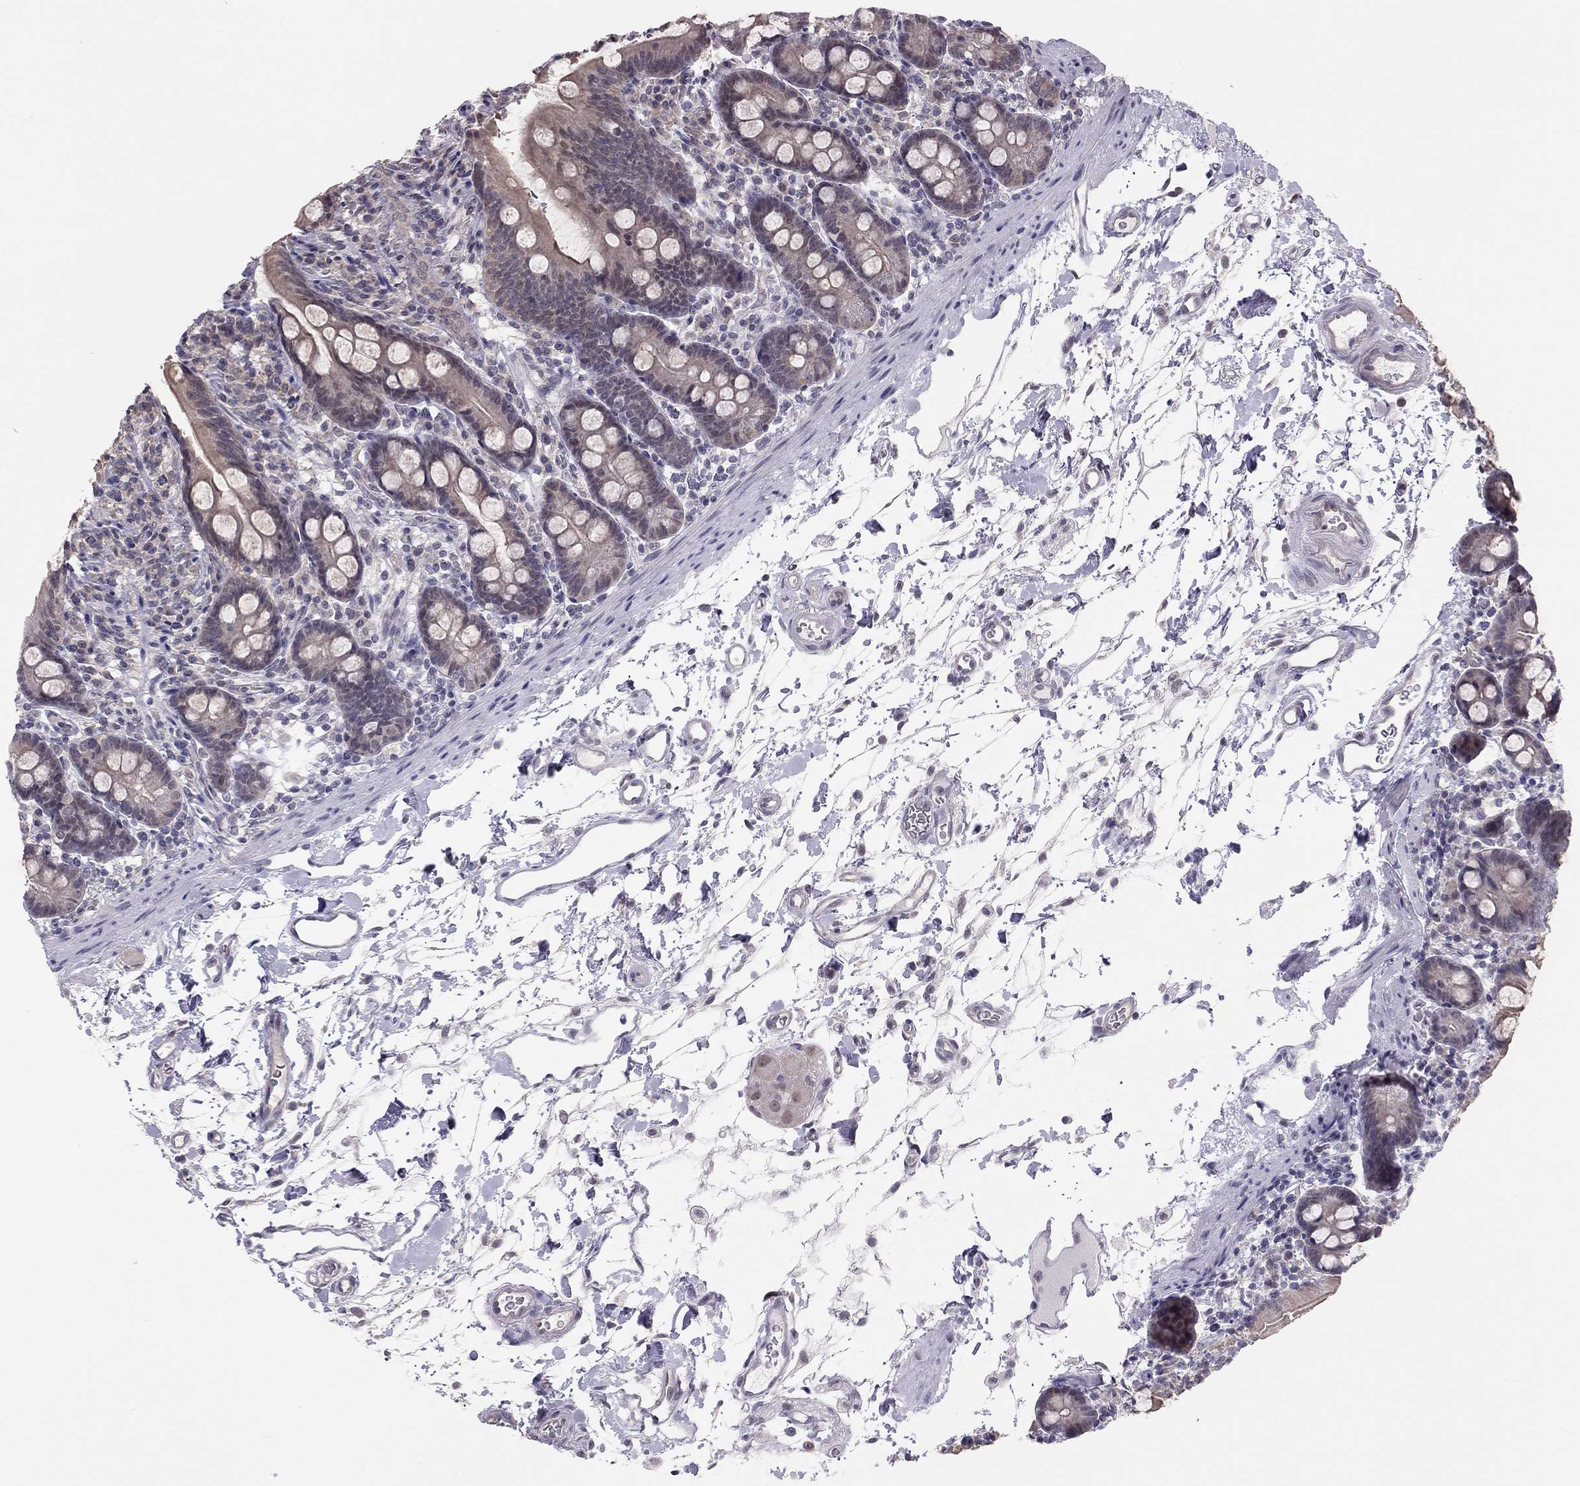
{"staining": {"intensity": "moderate", "quantity": "<25%", "location": "cytoplasmic/membranous"}, "tissue": "small intestine", "cell_type": "Glandular cells", "image_type": "normal", "snomed": [{"axis": "morphology", "description": "Normal tissue, NOS"}, {"axis": "topography", "description": "Small intestine"}], "caption": "A brown stain highlights moderate cytoplasmic/membranous positivity of a protein in glandular cells of normal human small intestine.", "gene": "HSF2BP", "patient": {"sex": "female", "age": 44}}